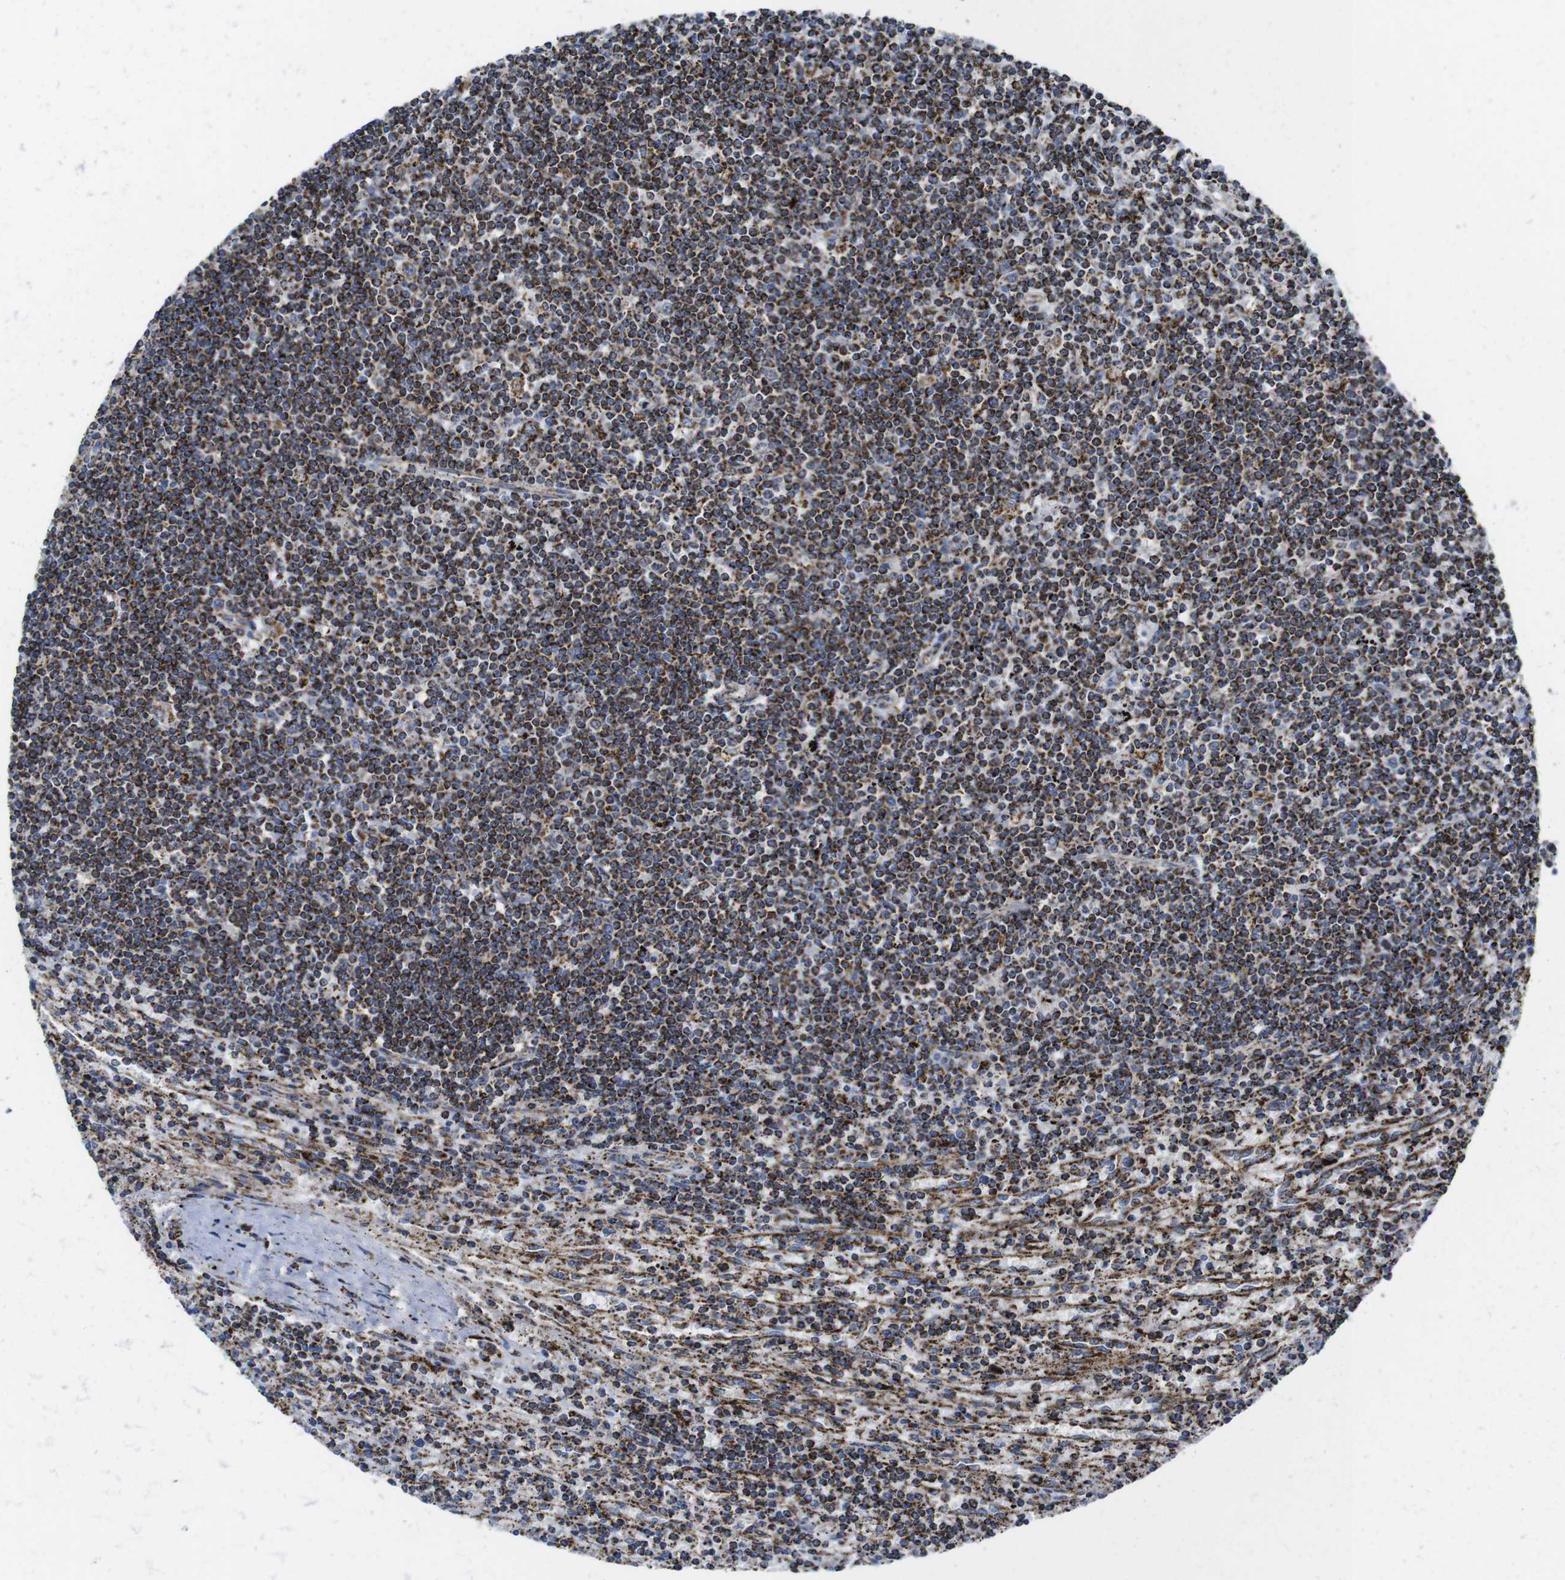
{"staining": {"intensity": "strong", "quantity": "25%-75%", "location": "cytoplasmic/membranous"}, "tissue": "lymphoma", "cell_type": "Tumor cells", "image_type": "cancer", "snomed": [{"axis": "morphology", "description": "Malignant lymphoma, non-Hodgkin's type, Low grade"}, {"axis": "topography", "description": "Spleen"}], "caption": "Immunohistochemical staining of human malignant lymphoma, non-Hodgkin's type (low-grade) exhibits strong cytoplasmic/membranous protein positivity in about 25%-75% of tumor cells.", "gene": "TMEM192", "patient": {"sex": "male", "age": 76}}